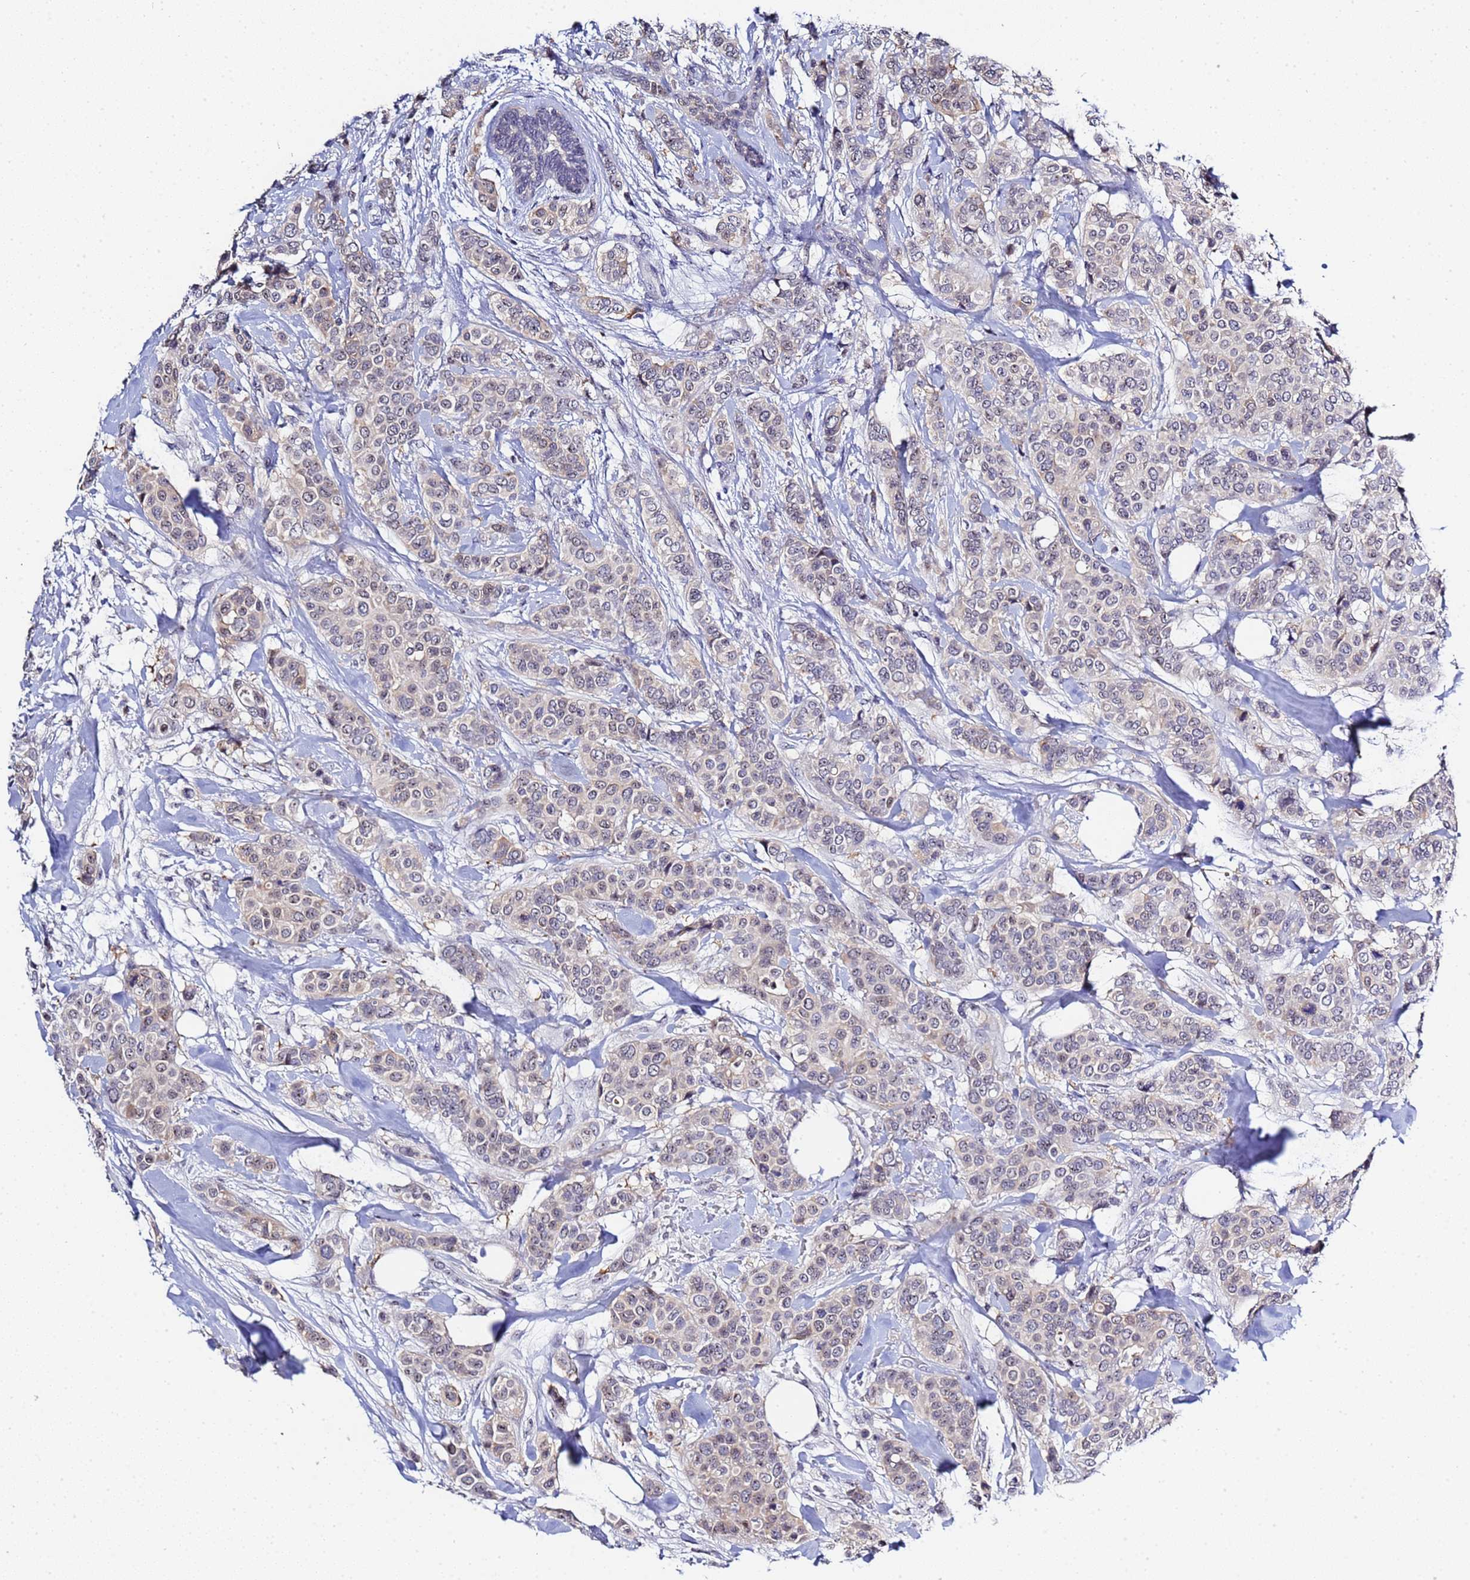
{"staining": {"intensity": "weak", "quantity": "25%-75%", "location": "cytoplasmic/membranous,nuclear"}, "tissue": "breast cancer", "cell_type": "Tumor cells", "image_type": "cancer", "snomed": [{"axis": "morphology", "description": "Lobular carcinoma"}, {"axis": "topography", "description": "Breast"}], "caption": "Tumor cells demonstrate low levels of weak cytoplasmic/membranous and nuclear expression in approximately 25%-75% of cells in breast lobular carcinoma. (IHC, brightfield microscopy, high magnification).", "gene": "ACTL6B", "patient": {"sex": "female", "age": 51}}